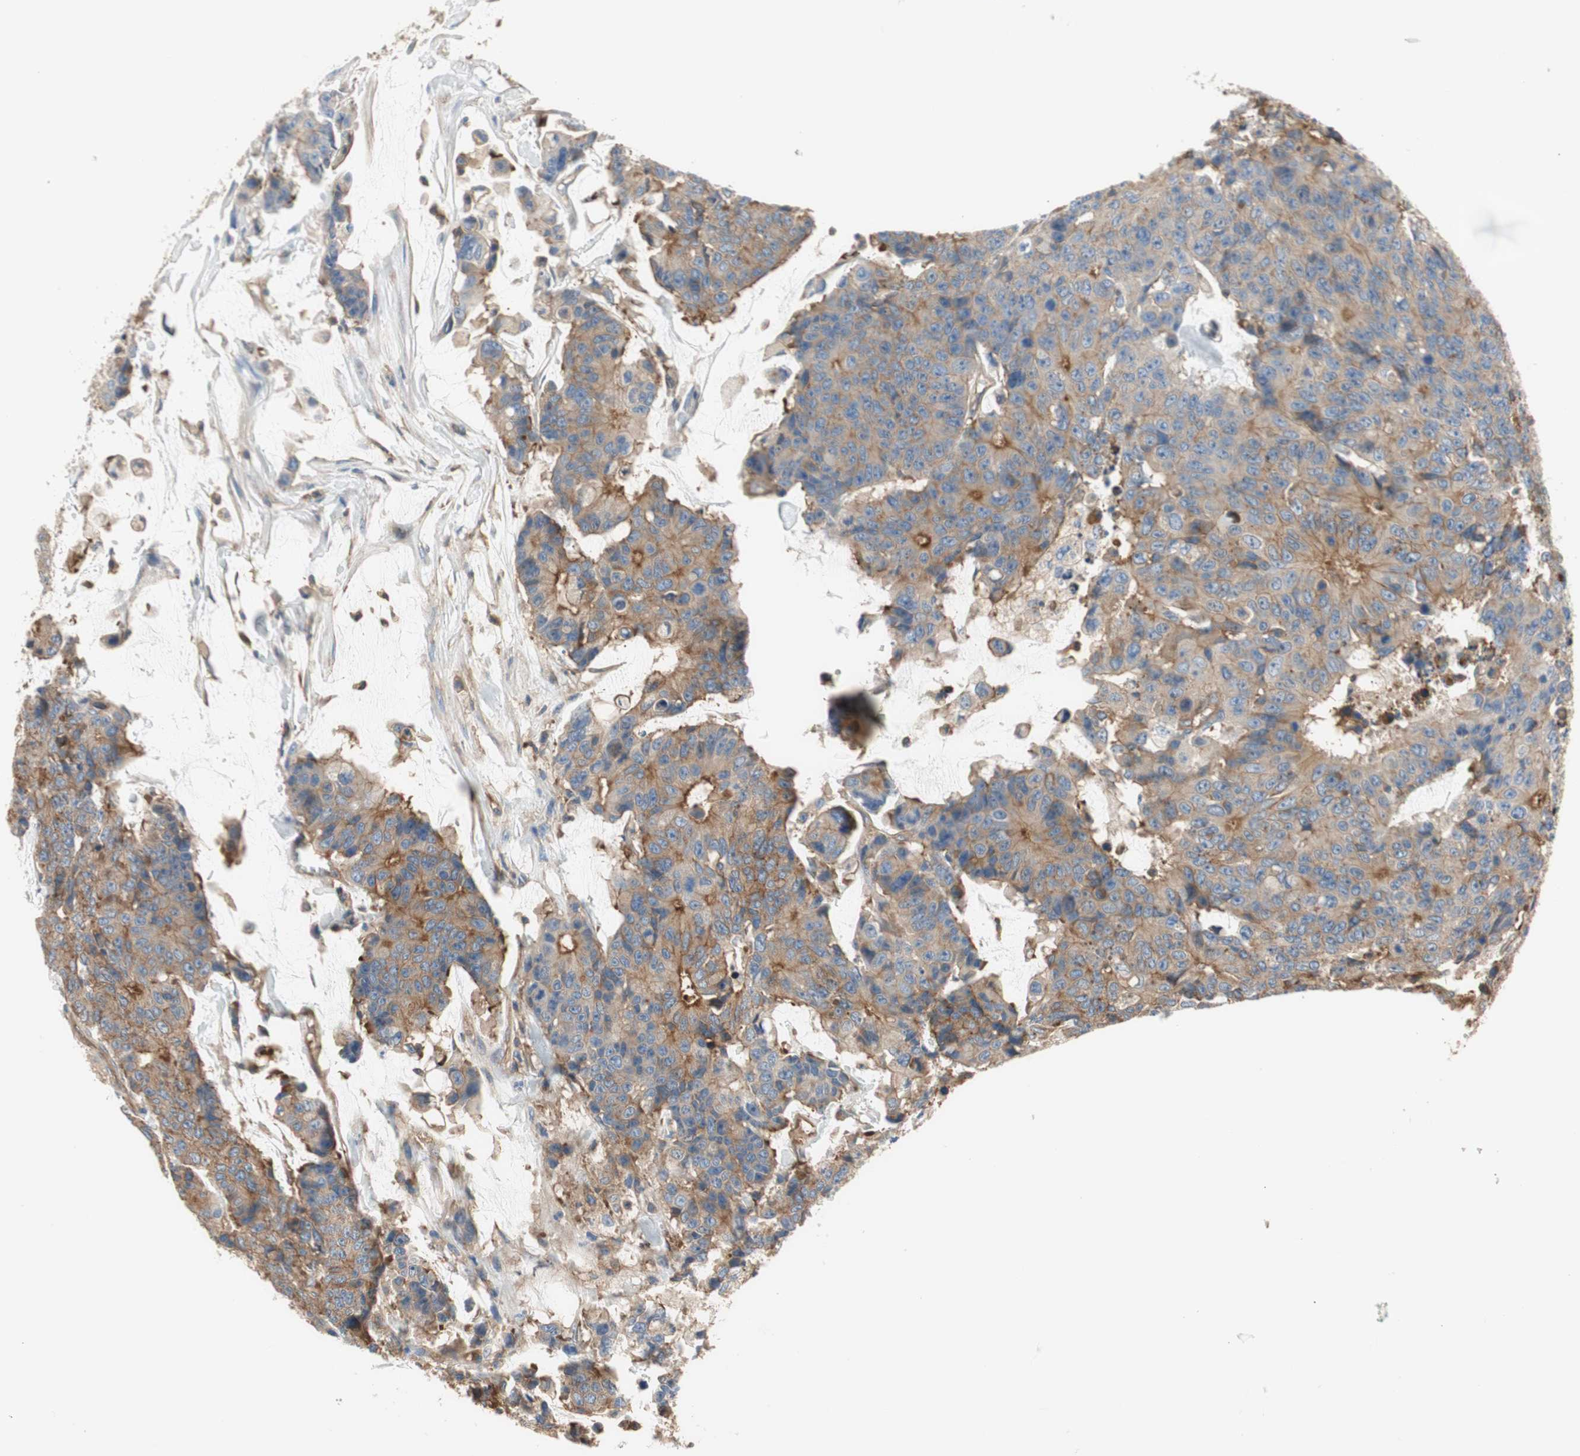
{"staining": {"intensity": "moderate", "quantity": ">75%", "location": "cytoplasmic/membranous"}, "tissue": "colorectal cancer", "cell_type": "Tumor cells", "image_type": "cancer", "snomed": [{"axis": "morphology", "description": "Adenocarcinoma, NOS"}, {"axis": "topography", "description": "Colon"}], "caption": "Brown immunohistochemical staining in adenocarcinoma (colorectal) reveals moderate cytoplasmic/membranous staining in about >75% of tumor cells. Nuclei are stained in blue.", "gene": "IL1RL1", "patient": {"sex": "female", "age": 86}}